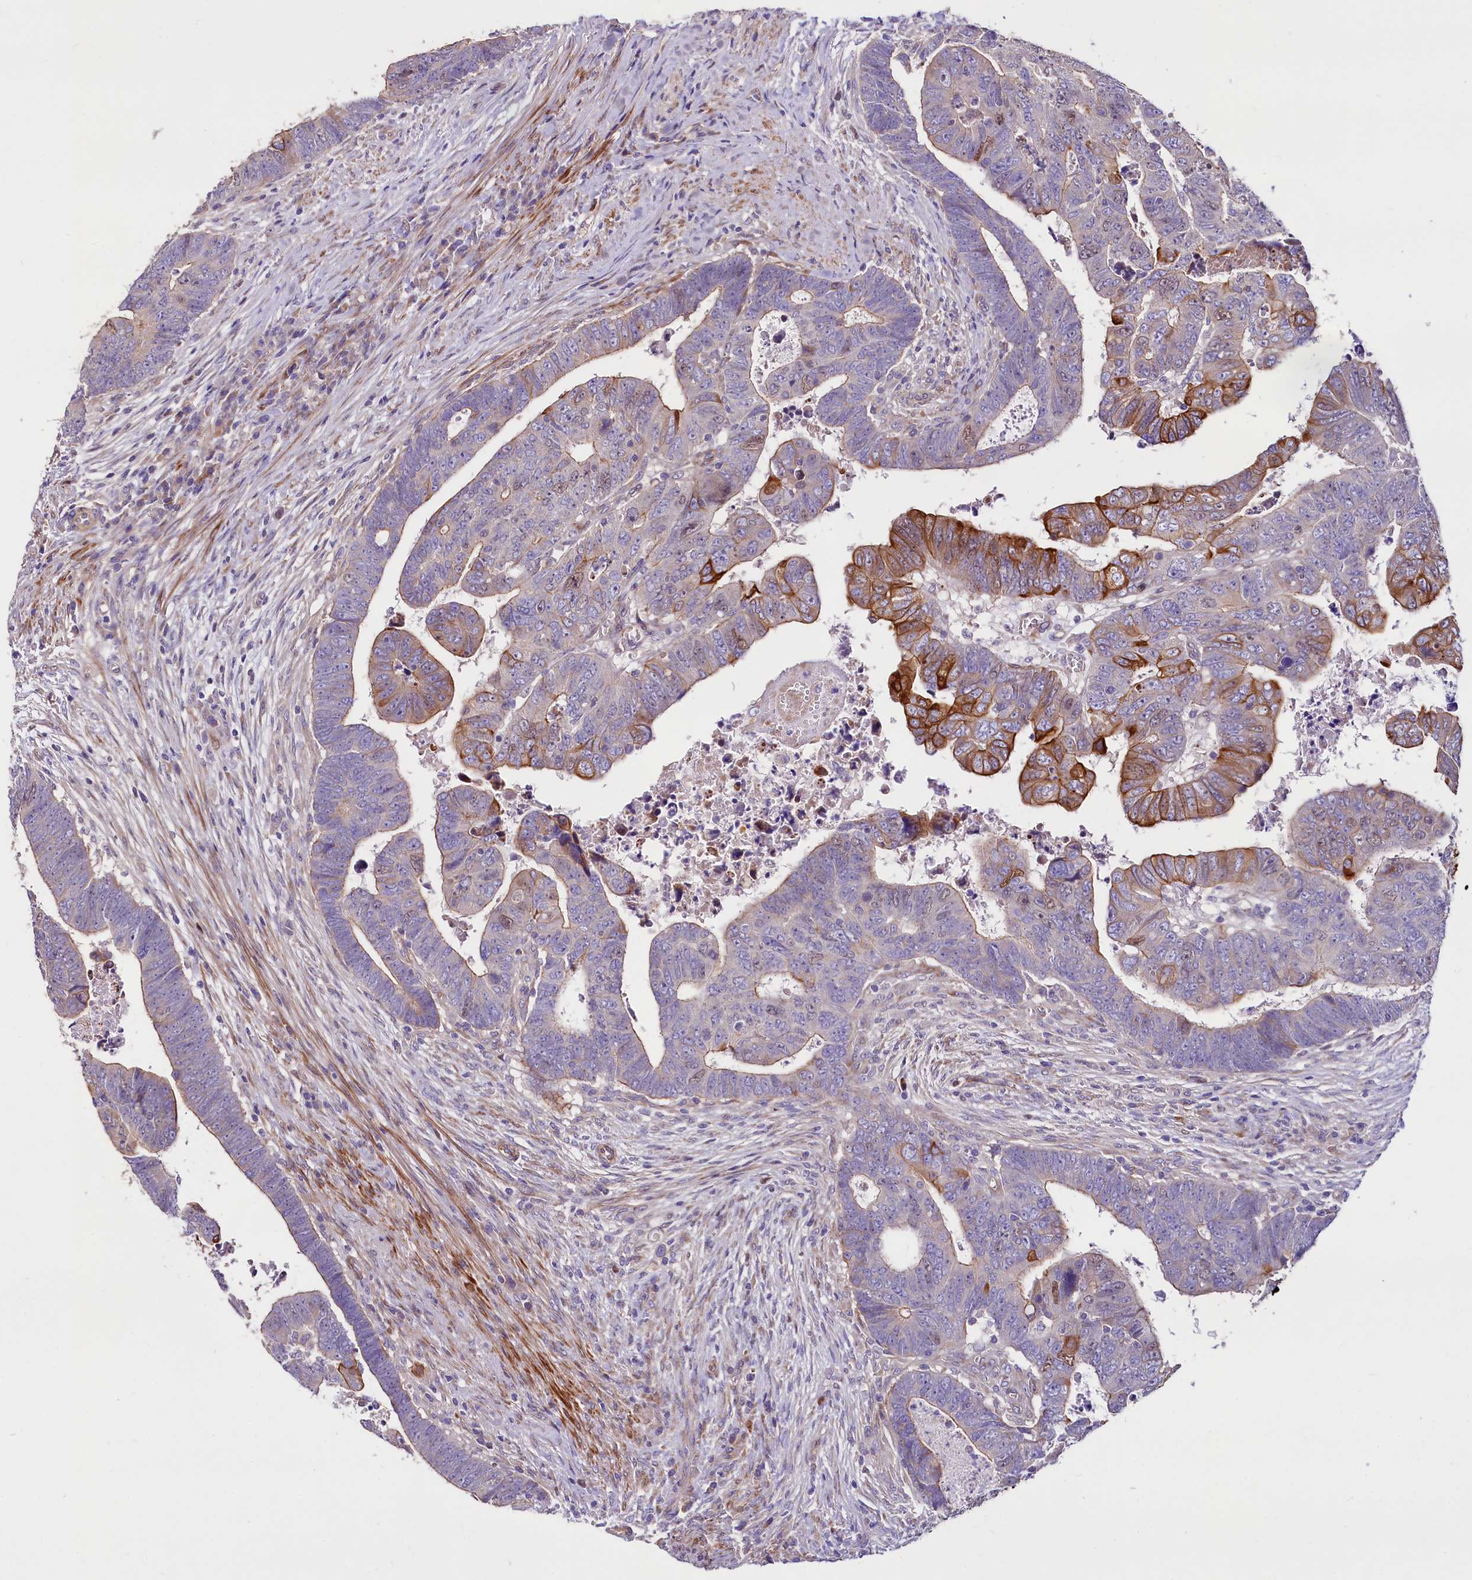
{"staining": {"intensity": "strong", "quantity": "<25%", "location": "cytoplasmic/membranous,nuclear"}, "tissue": "colorectal cancer", "cell_type": "Tumor cells", "image_type": "cancer", "snomed": [{"axis": "morphology", "description": "Normal tissue, NOS"}, {"axis": "morphology", "description": "Adenocarcinoma, NOS"}, {"axis": "topography", "description": "Rectum"}], "caption": "Protein analysis of colorectal cancer tissue shows strong cytoplasmic/membranous and nuclear expression in about <25% of tumor cells.", "gene": "WNT8A", "patient": {"sex": "female", "age": 65}}